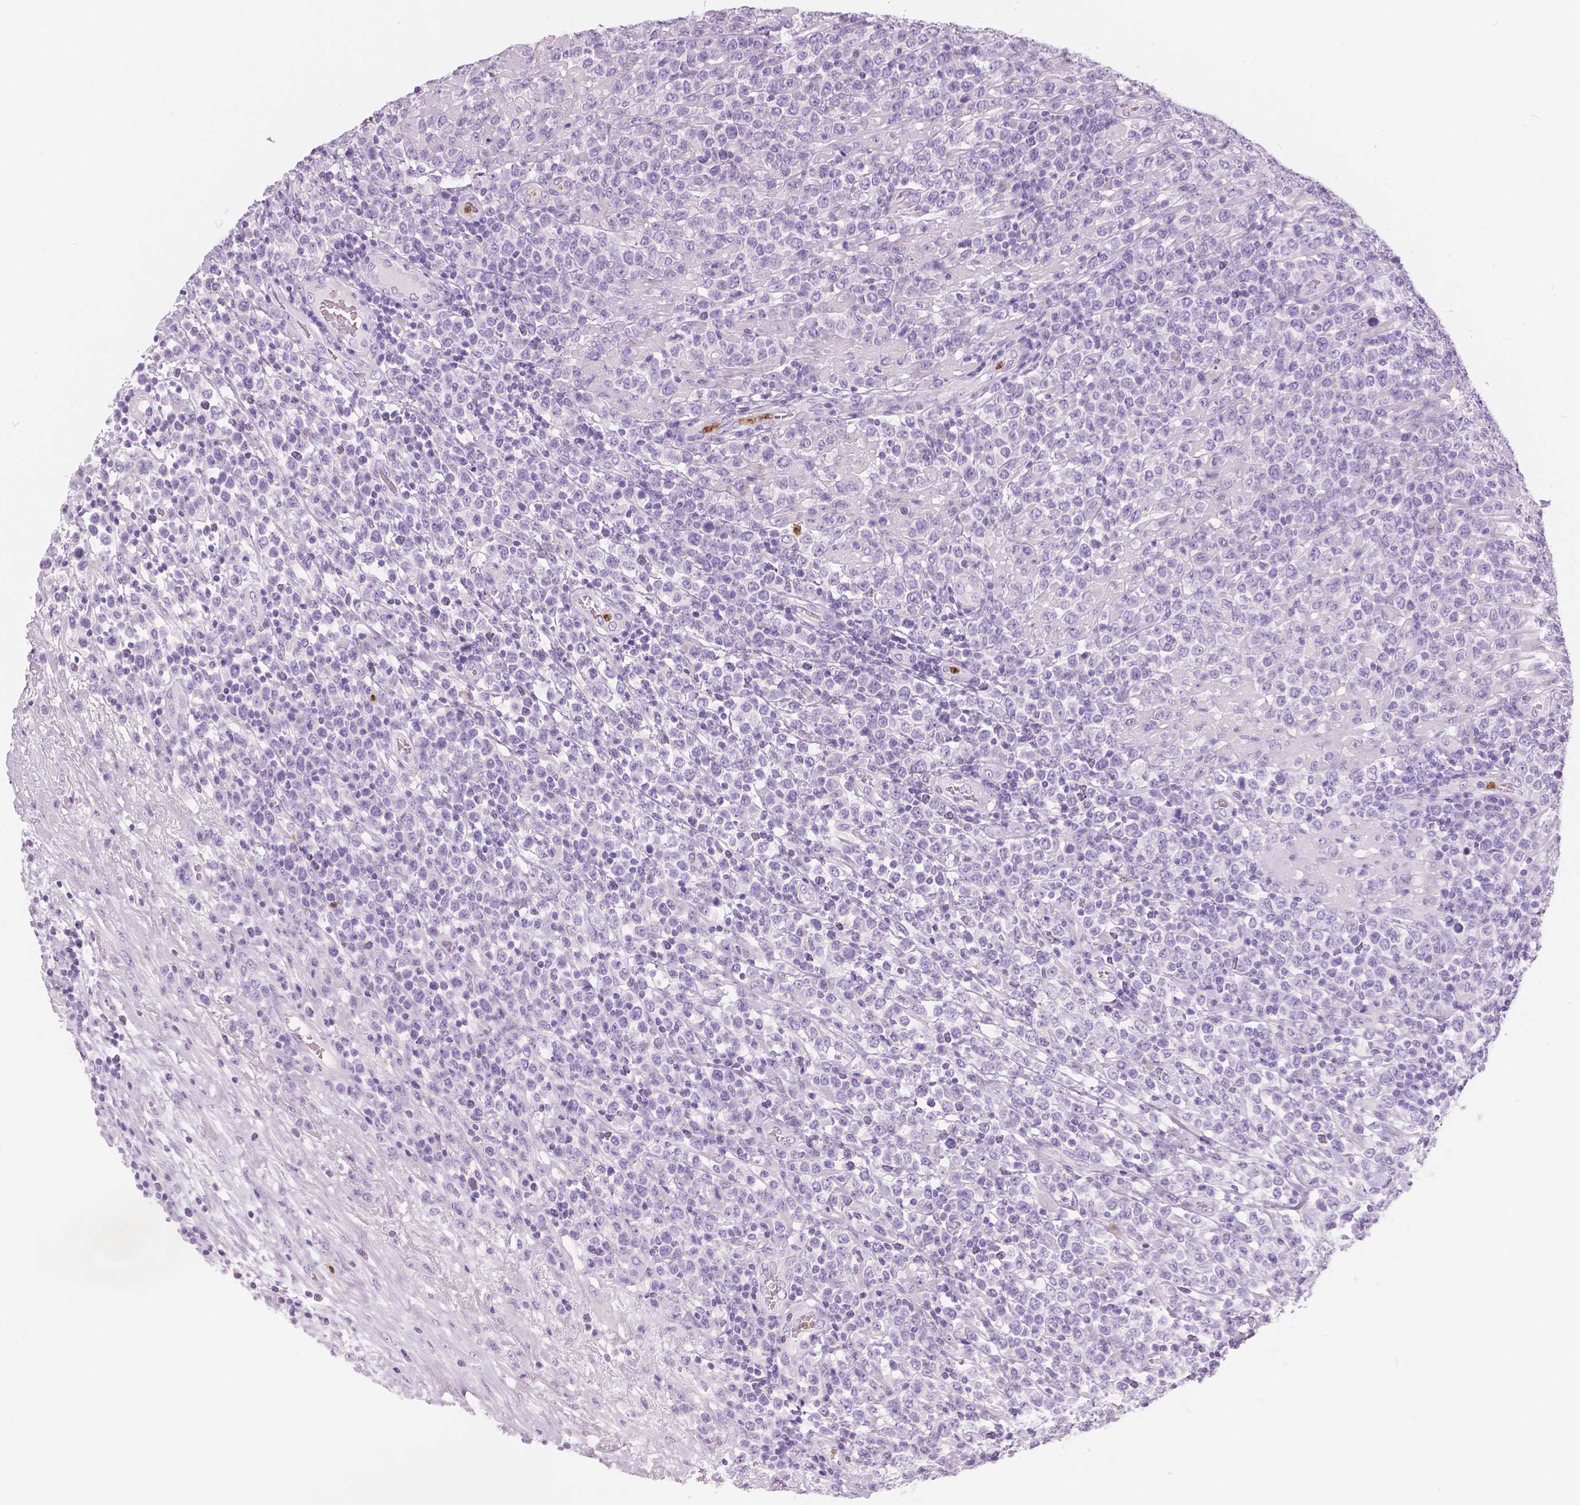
{"staining": {"intensity": "negative", "quantity": "none", "location": "none"}, "tissue": "lymphoma", "cell_type": "Tumor cells", "image_type": "cancer", "snomed": [{"axis": "morphology", "description": "Malignant lymphoma, non-Hodgkin's type, High grade"}, {"axis": "topography", "description": "Soft tissue"}], "caption": "Protein analysis of high-grade malignant lymphoma, non-Hodgkin's type exhibits no significant staining in tumor cells.", "gene": "CXCR2", "patient": {"sex": "female", "age": 56}}